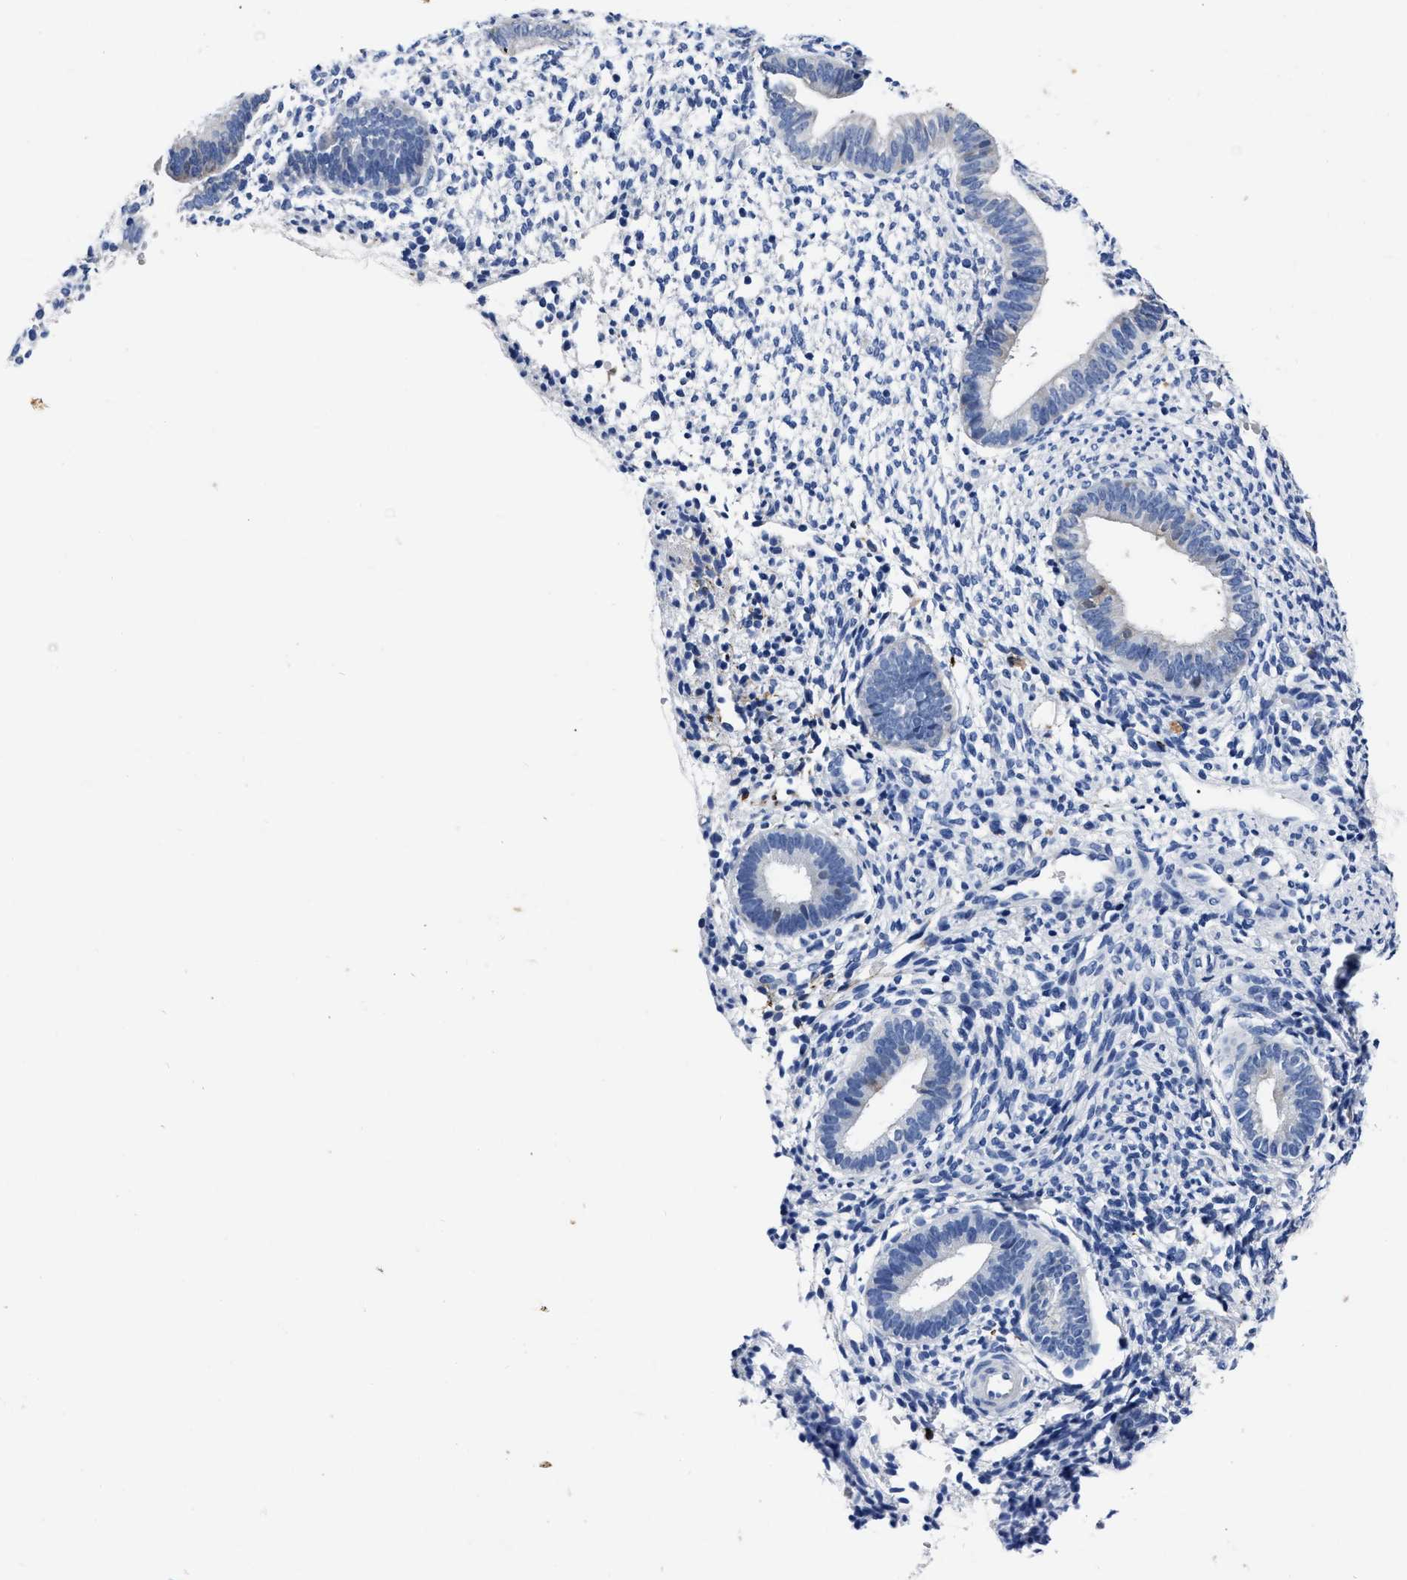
{"staining": {"intensity": "moderate", "quantity": "<25%", "location": "cytoplasmic/membranous"}, "tissue": "endometrium", "cell_type": "Cells in endometrial stroma", "image_type": "normal", "snomed": [{"axis": "morphology", "description": "Normal tissue, NOS"}, {"axis": "topography", "description": "Endometrium"}], "caption": "Protein staining of normal endometrium displays moderate cytoplasmic/membranous expression in about <25% of cells in endometrial stroma. The staining was performed using DAB (3,3'-diaminobenzidine), with brown indicating positive protein expression. Nuclei are stained blue with hematoxylin.", "gene": "OR10G3", "patient": {"sex": "female", "age": 46}}